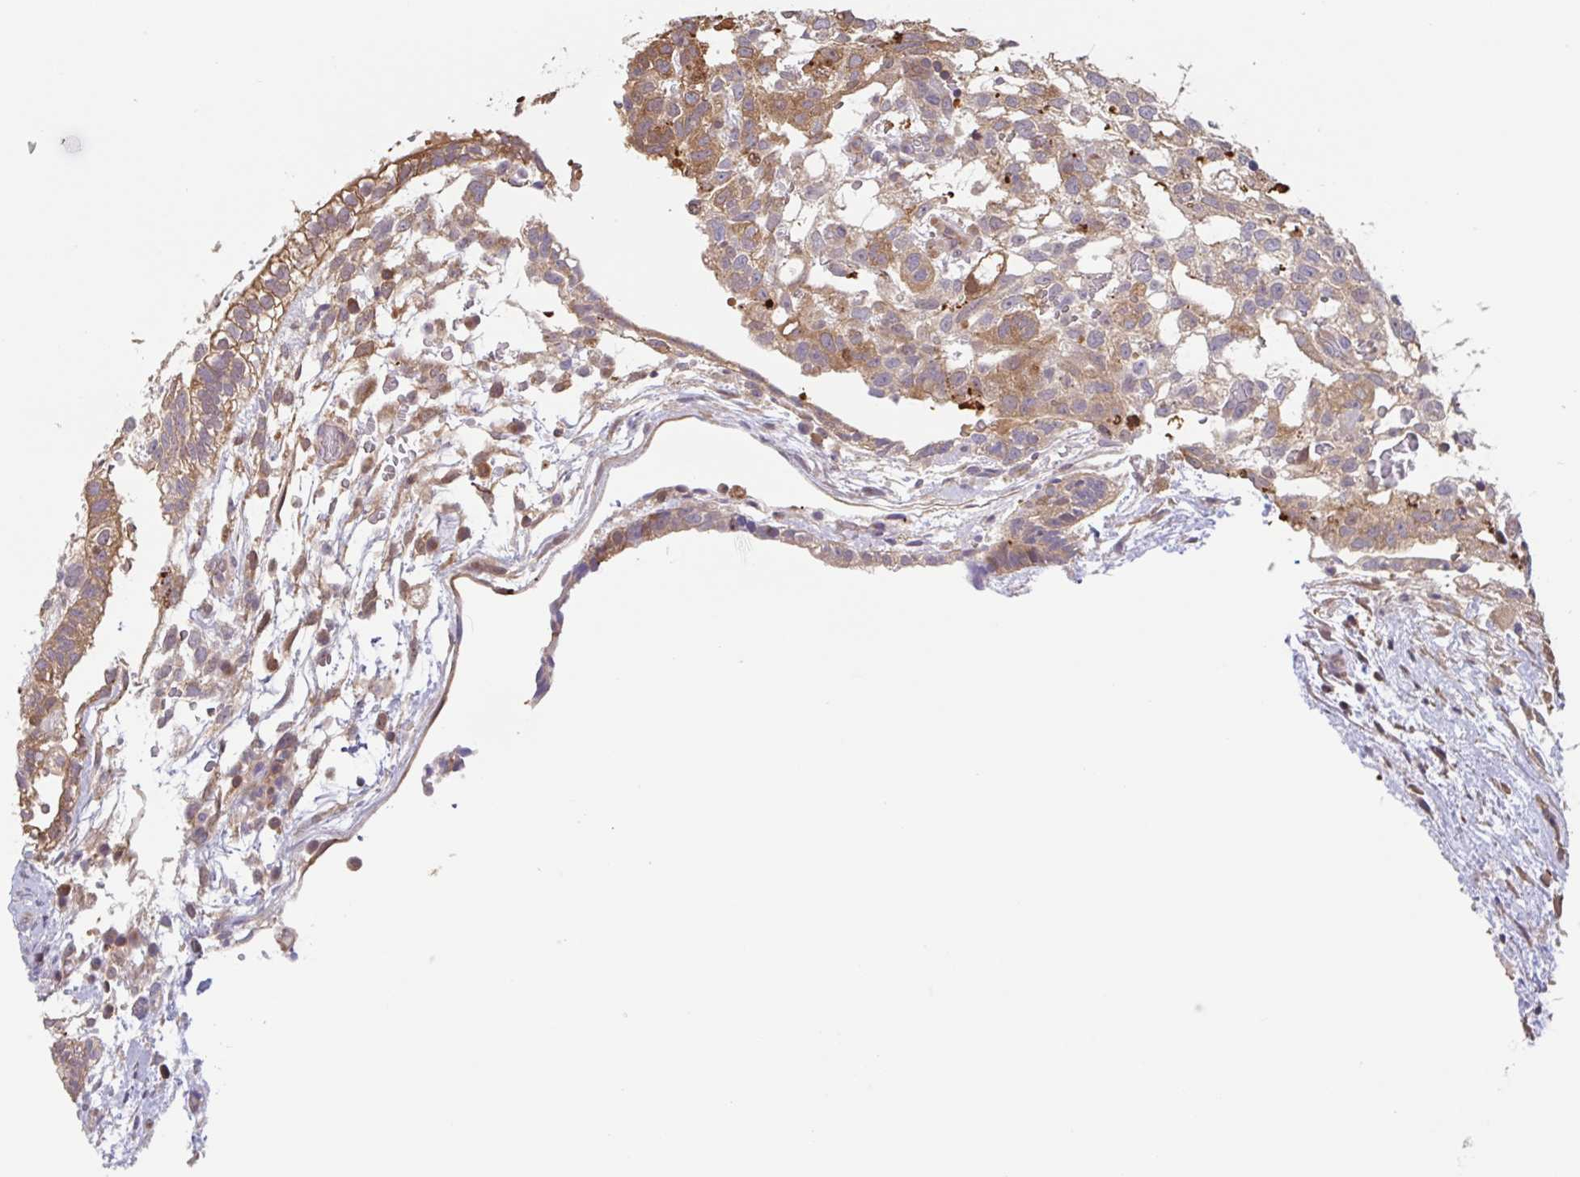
{"staining": {"intensity": "moderate", "quantity": ">75%", "location": "cytoplasmic/membranous"}, "tissue": "testis cancer", "cell_type": "Tumor cells", "image_type": "cancer", "snomed": [{"axis": "morphology", "description": "Carcinoma, Embryonal, NOS"}, {"axis": "topography", "description": "Testis"}], "caption": "Immunohistochemistry (IHC) (DAB) staining of human testis embryonal carcinoma reveals moderate cytoplasmic/membranous protein expression in about >75% of tumor cells.", "gene": "OTOP2", "patient": {"sex": "male", "age": 32}}